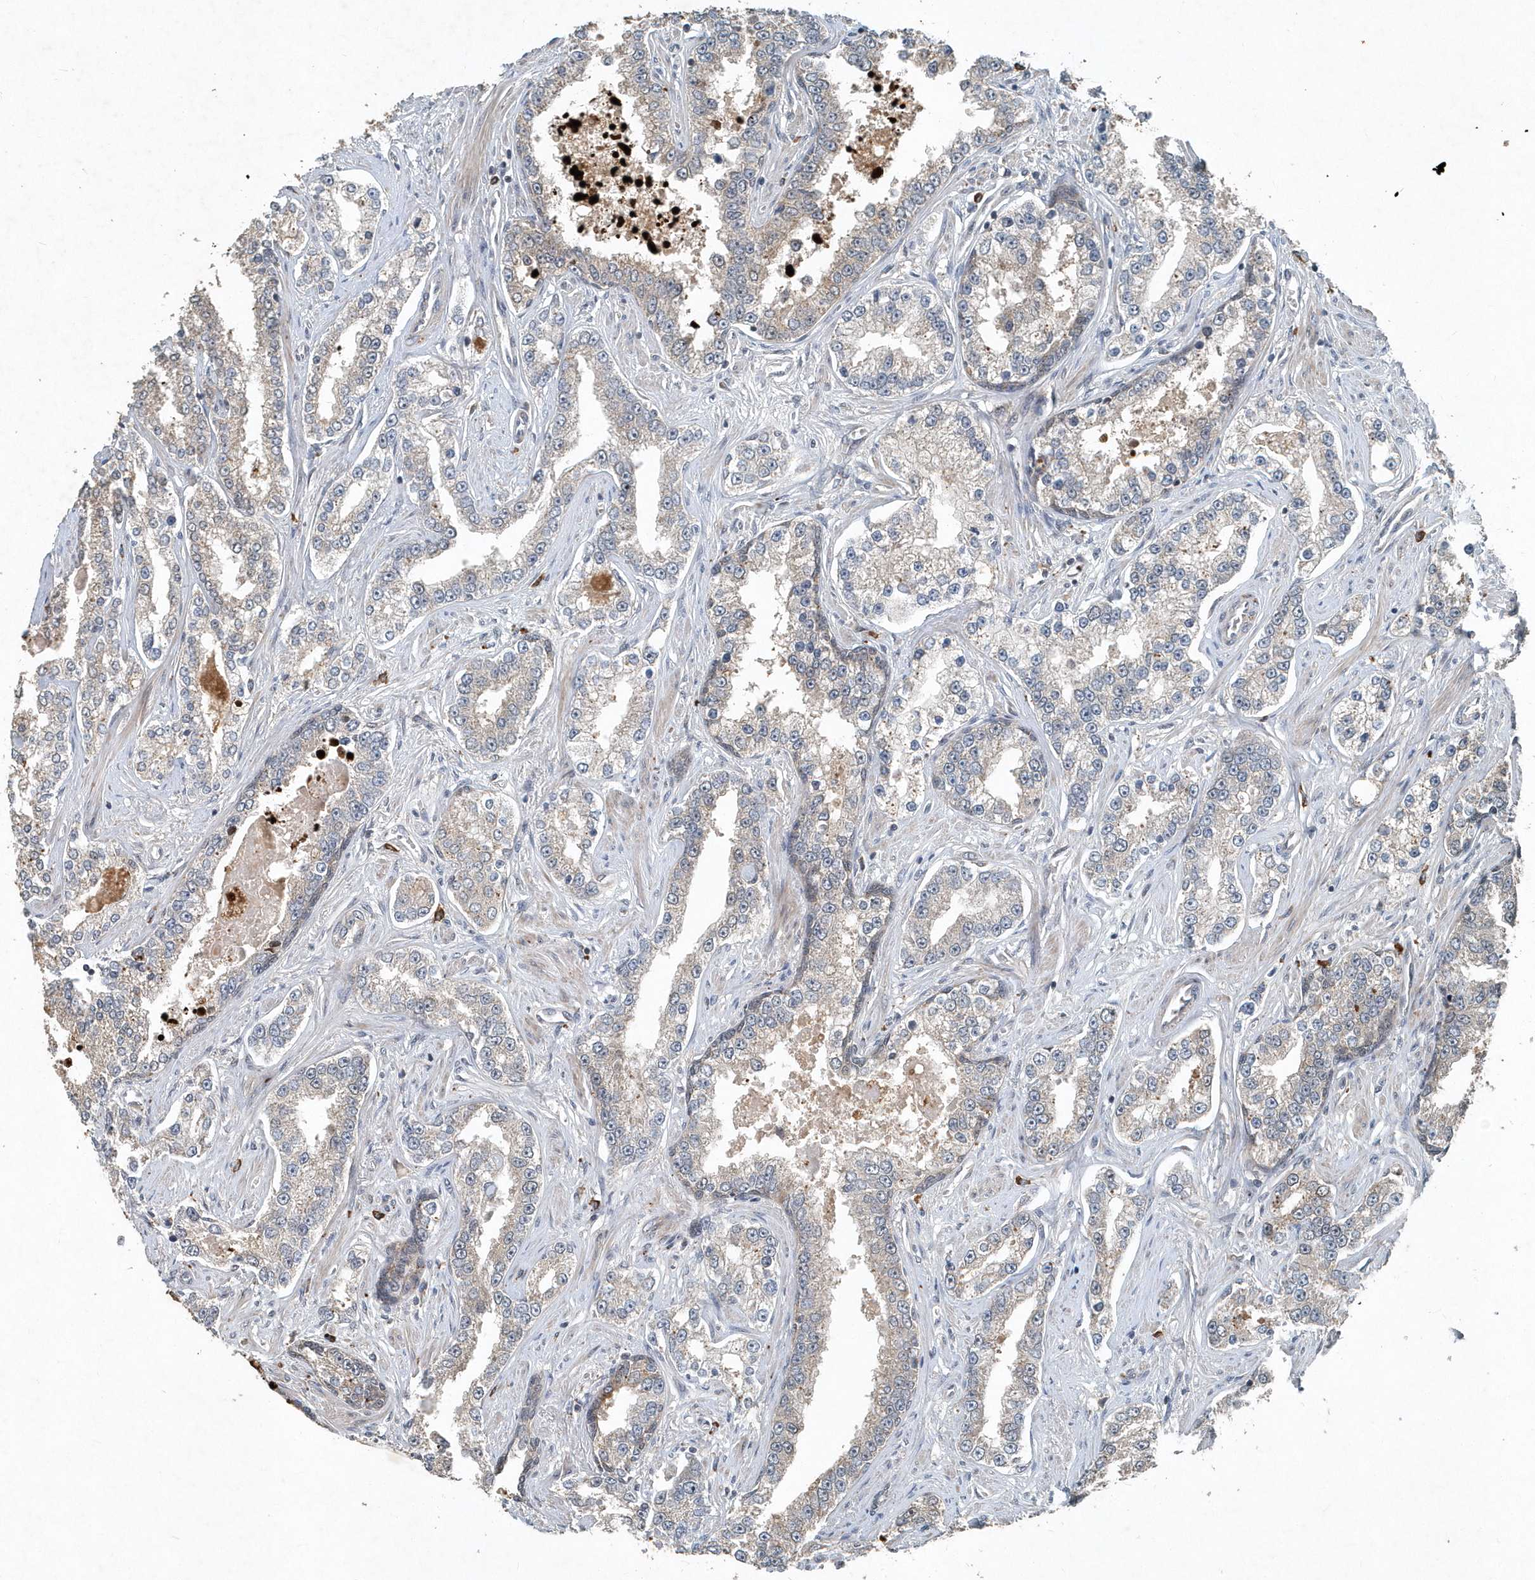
{"staining": {"intensity": "negative", "quantity": "none", "location": "none"}, "tissue": "prostate cancer", "cell_type": "Tumor cells", "image_type": "cancer", "snomed": [{"axis": "morphology", "description": "Normal tissue, NOS"}, {"axis": "morphology", "description": "Adenocarcinoma, High grade"}, {"axis": "topography", "description": "Prostate"}], "caption": "This is a image of immunohistochemistry staining of prostate cancer (high-grade adenocarcinoma), which shows no staining in tumor cells.", "gene": "SCFD2", "patient": {"sex": "male", "age": 83}}